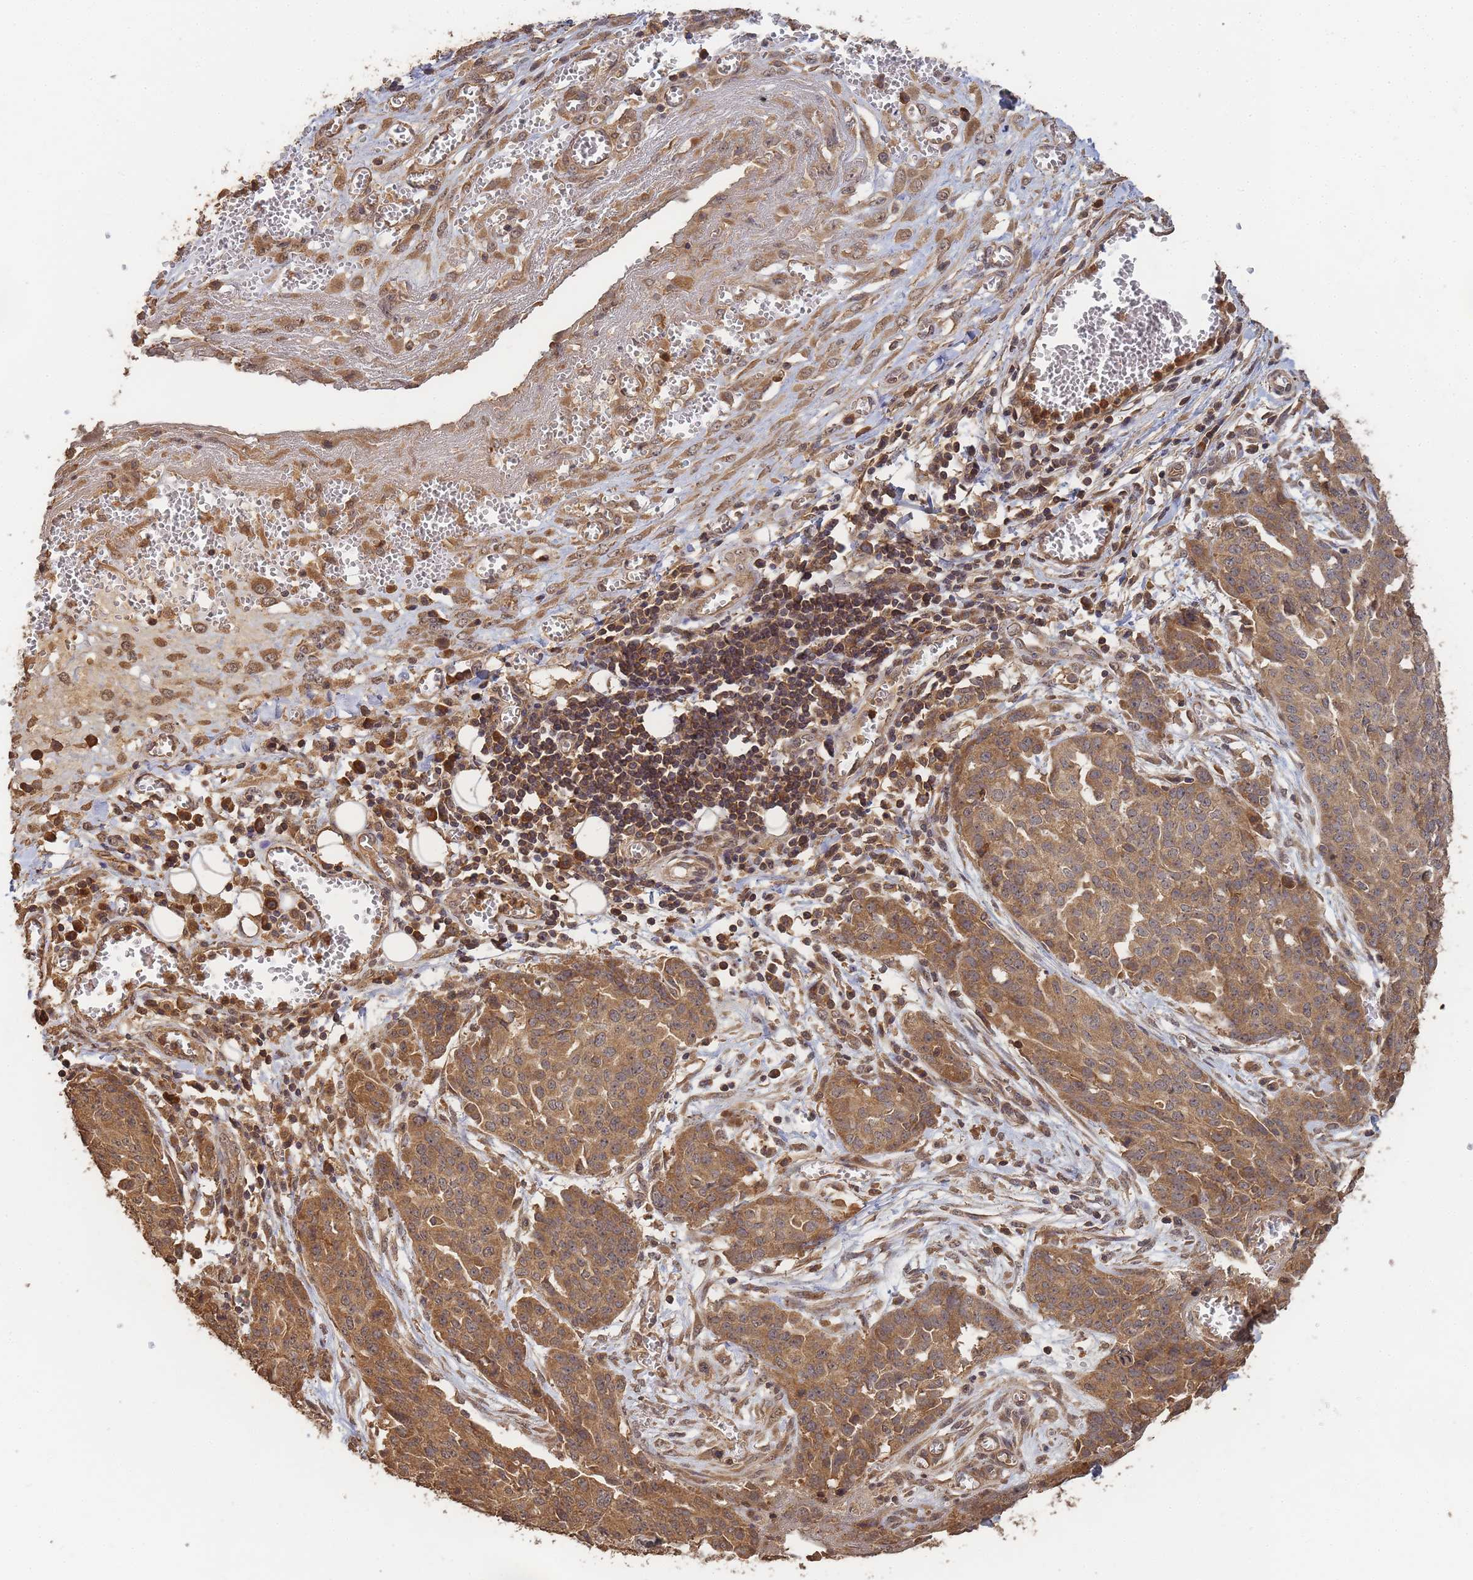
{"staining": {"intensity": "moderate", "quantity": ">75%", "location": "cytoplasmic/membranous"}, "tissue": "ovarian cancer", "cell_type": "Tumor cells", "image_type": "cancer", "snomed": [{"axis": "morphology", "description": "Cystadenocarcinoma, serous, NOS"}, {"axis": "topography", "description": "Soft tissue"}, {"axis": "topography", "description": "Ovary"}], "caption": "This image exhibits immunohistochemistry staining of ovarian cancer (serous cystadenocarcinoma), with medium moderate cytoplasmic/membranous staining in approximately >75% of tumor cells.", "gene": "ALKBH1", "patient": {"sex": "female", "age": 57}}